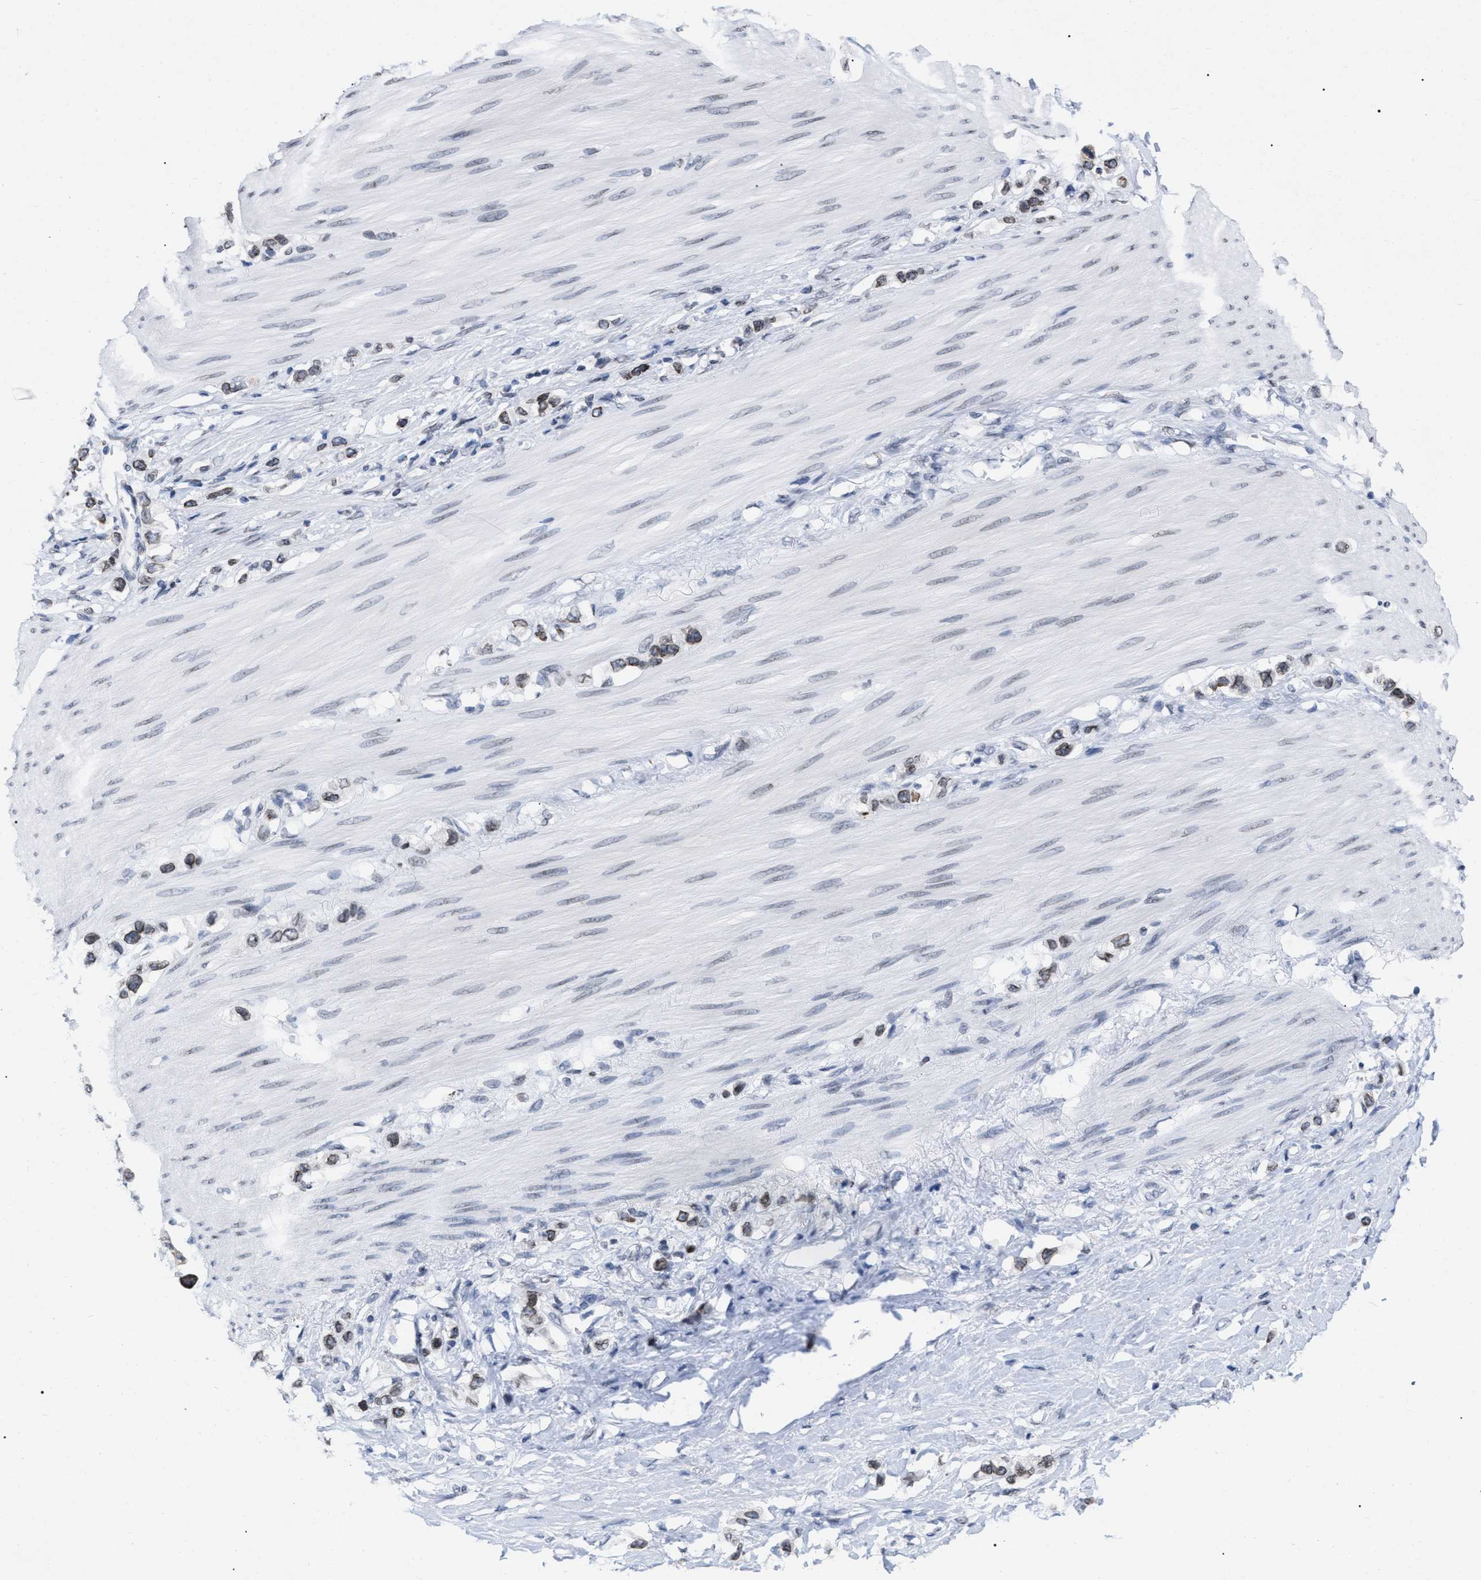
{"staining": {"intensity": "moderate", "quantity": "25%-75%", "location": "cytoplasmic/membranous,nuclear"}, "tissue": "stomach cancer", "cell_type": "Tumor cells", "image_type": "cancer", "snomed": [{"axis": "morphology", "description": "Adenocarcinoma, NOS"}, {"axis": "topography", "description": "Stomach"}], "caption": "A photomicrograph of adenocarcinoma (stomach) stained for a protein reveals moderate cytoplasmic/membranous and nuclear brown staining in tumor cells.", "gene": "TPR", "patient": {"sex": "female", "age": 65}}